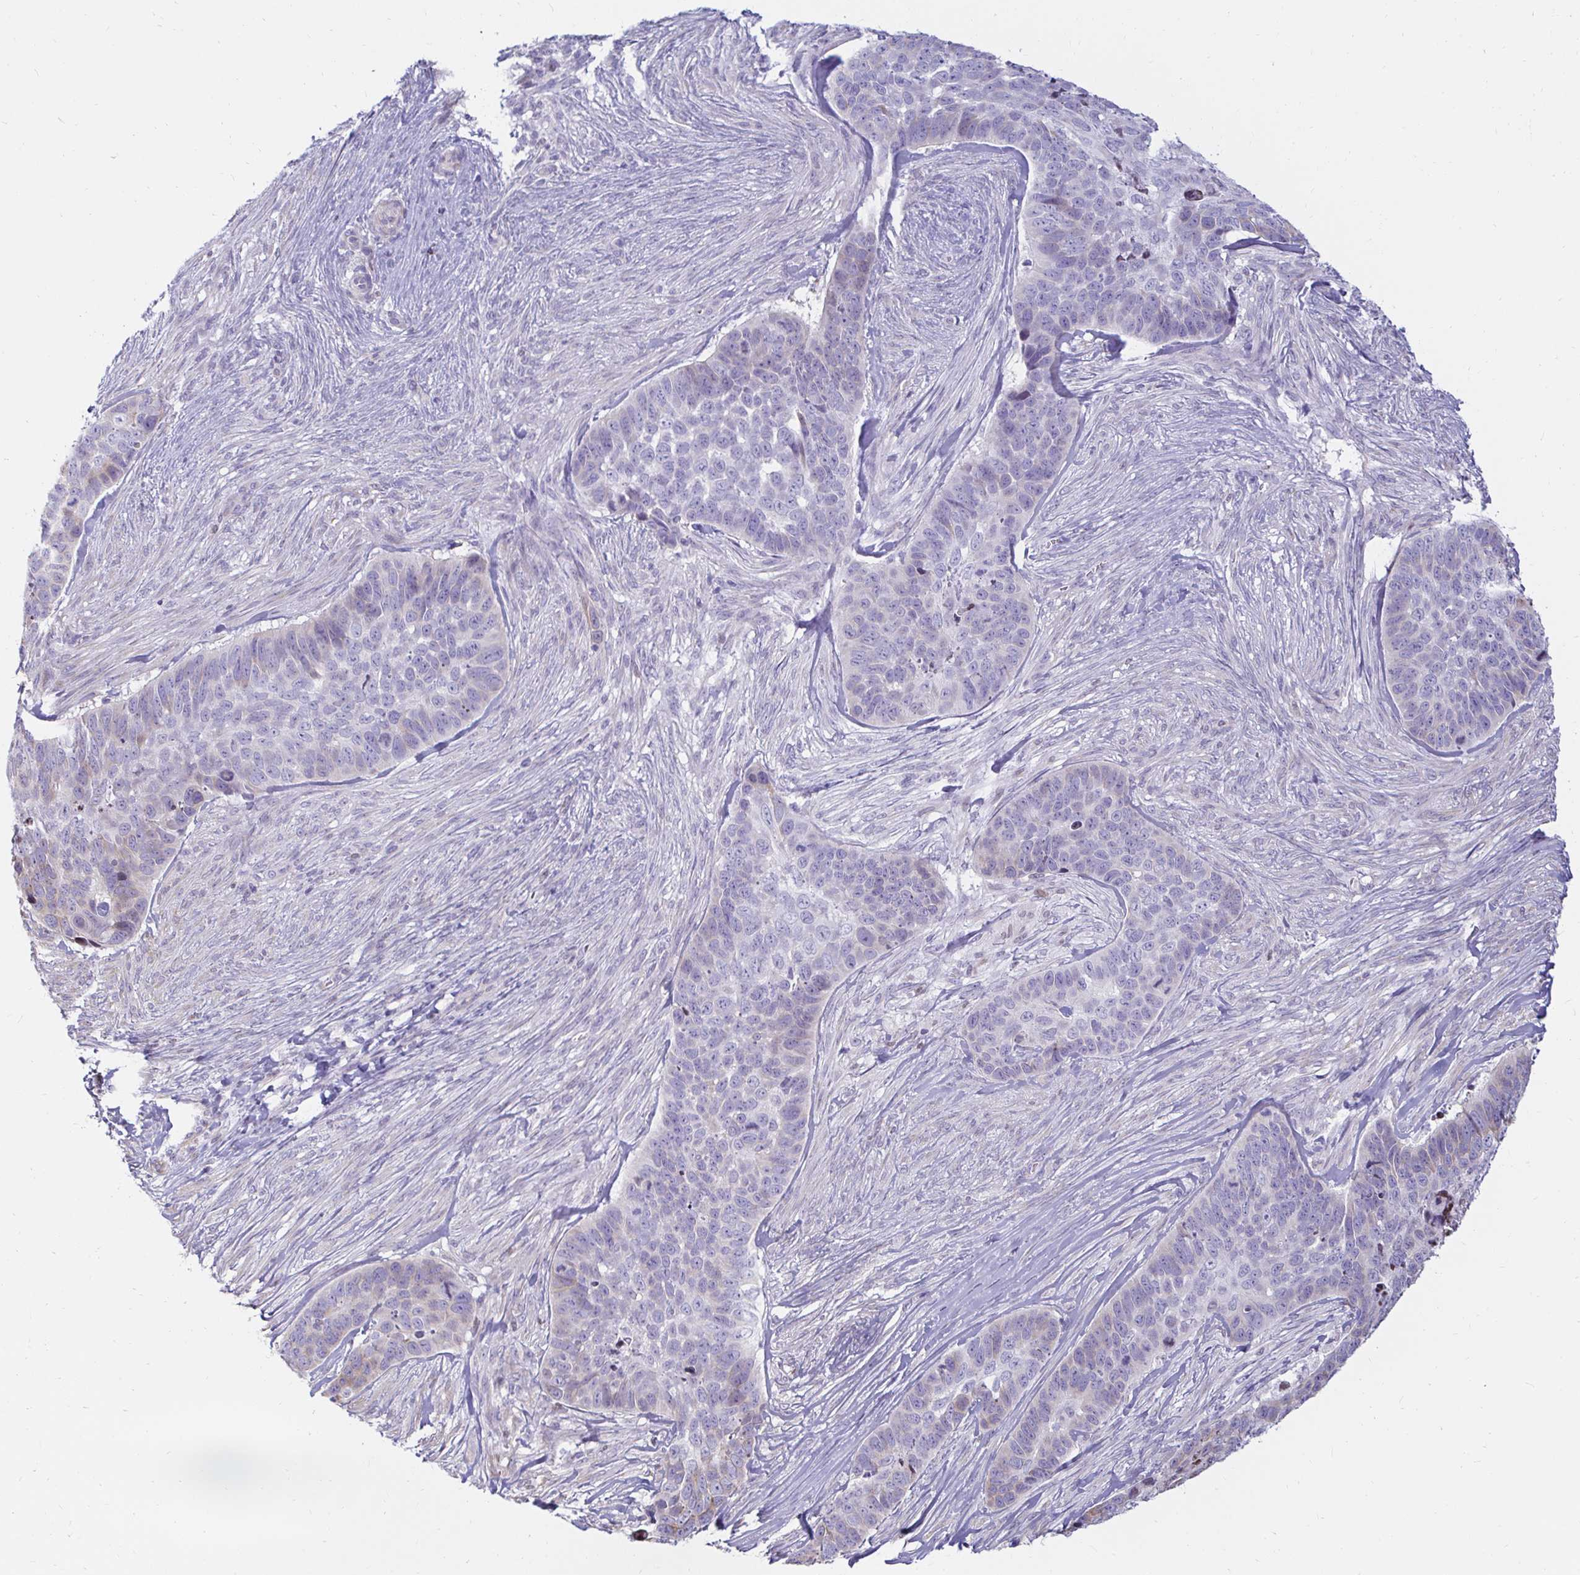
{"staining": {"intensity": "negative", "quantity": "none", "location": "none"}, "tissue": "skin cancer", "cell_type": "Tumor cells", "image_type": "cancer", "snomed": [{"axis": "morphology", "description": "Basal cell carcinoma"}, {"axis": "topography", "description": "Skin"}], "caption": "IHC image of skin basal cell carcinoma stained for a protein (brown), which reveals no positivity in tumor cells.", "gene": "CAPSL", "patient": {"sex": "female", "age": 82}}